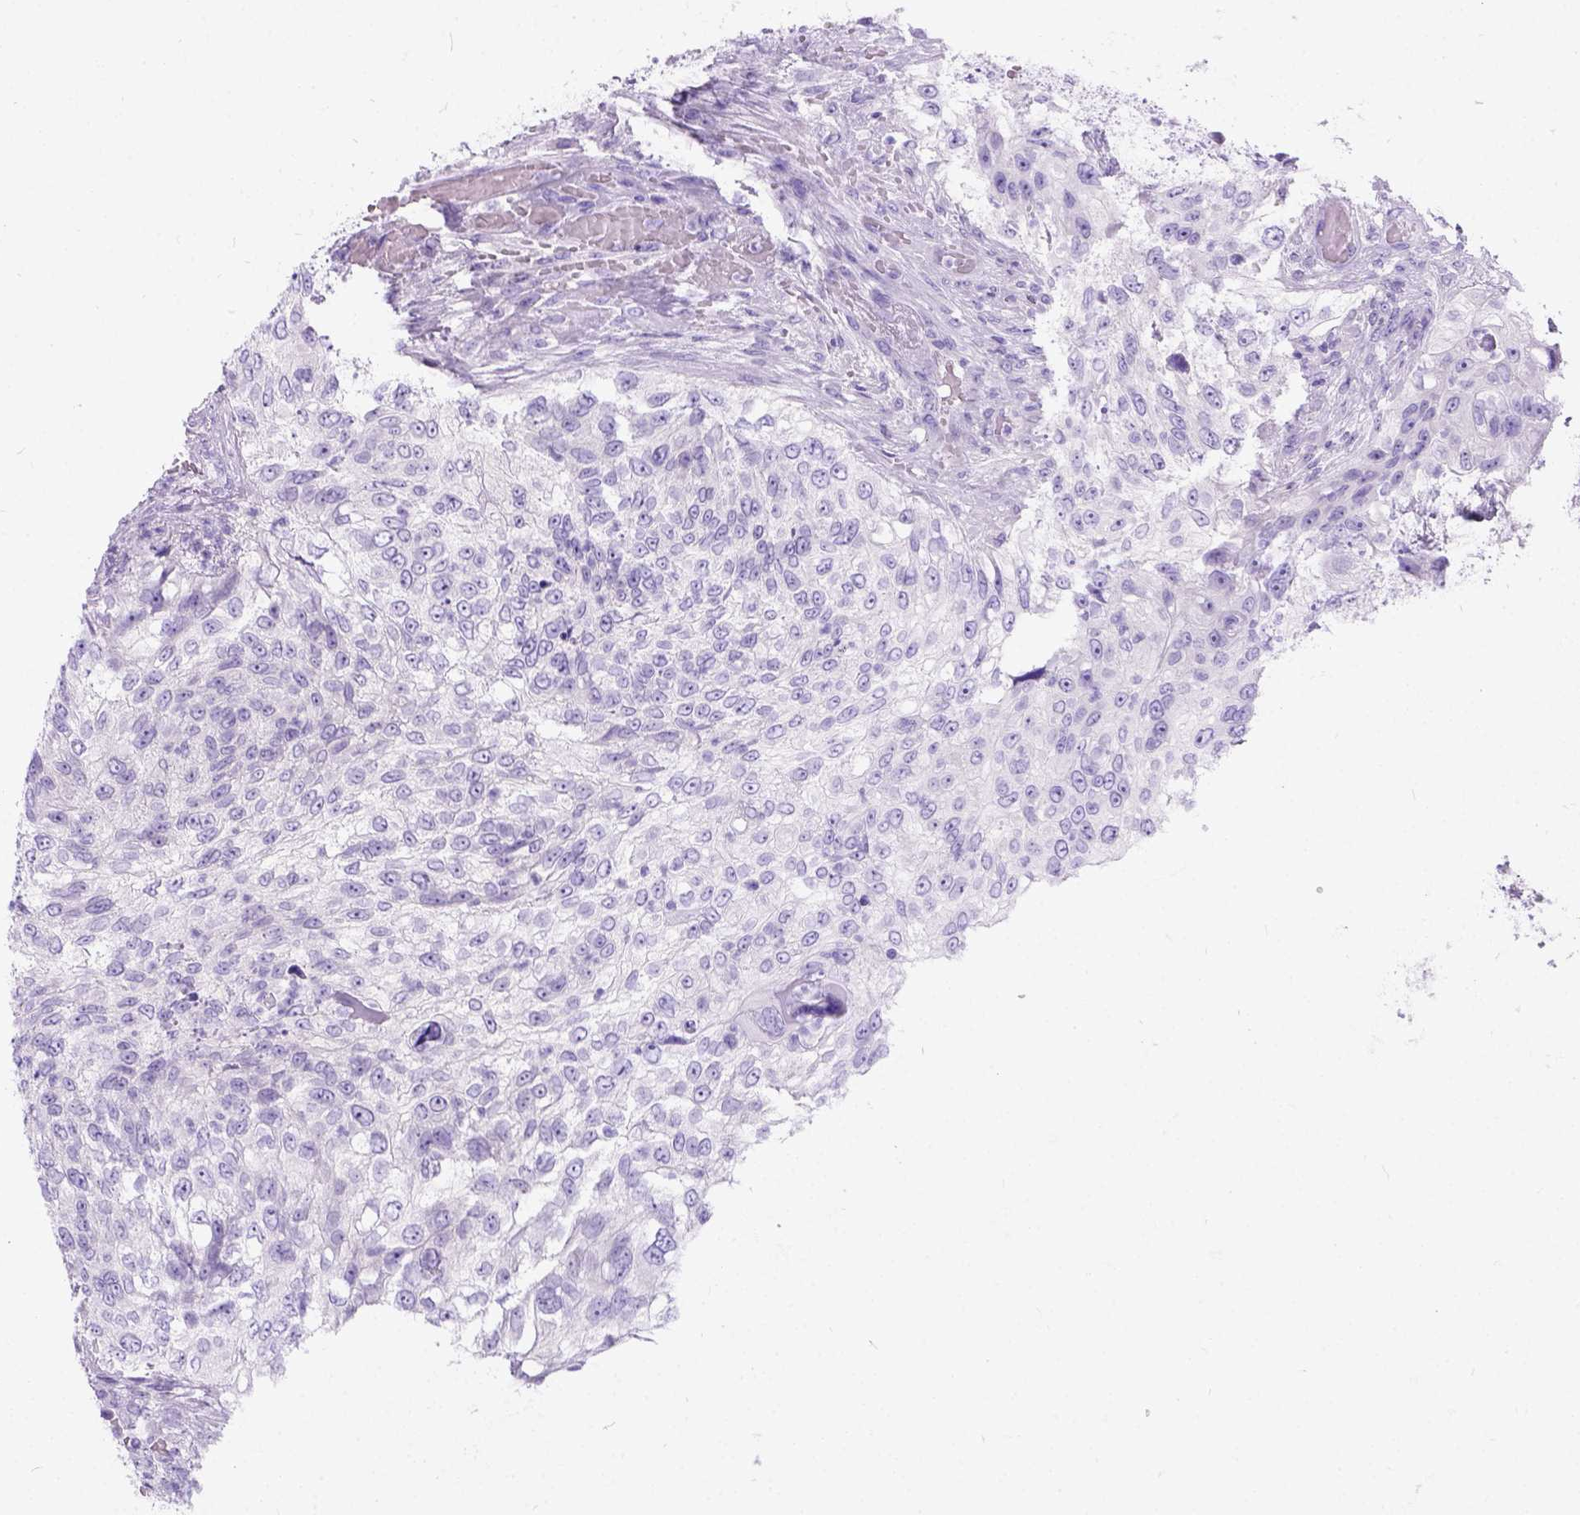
{"staining": {"intensity": "negative", "quantity": "none", "location": "none"}, "tissue": "urothelial cancer", "cell_type": "Tumor cells", "image_type": "cancer", "snomed": [{"axis": "morphology", "description": "Urothelial carcinoma, High grade"}, {"axis": "topography", "description": "Urinary bladder"}], "caption": "Tumor cells are negative for brown protein staining in urothelial cancer.", "gene": "C7orf57", "patient": {"sex": "female", "age": 60}}